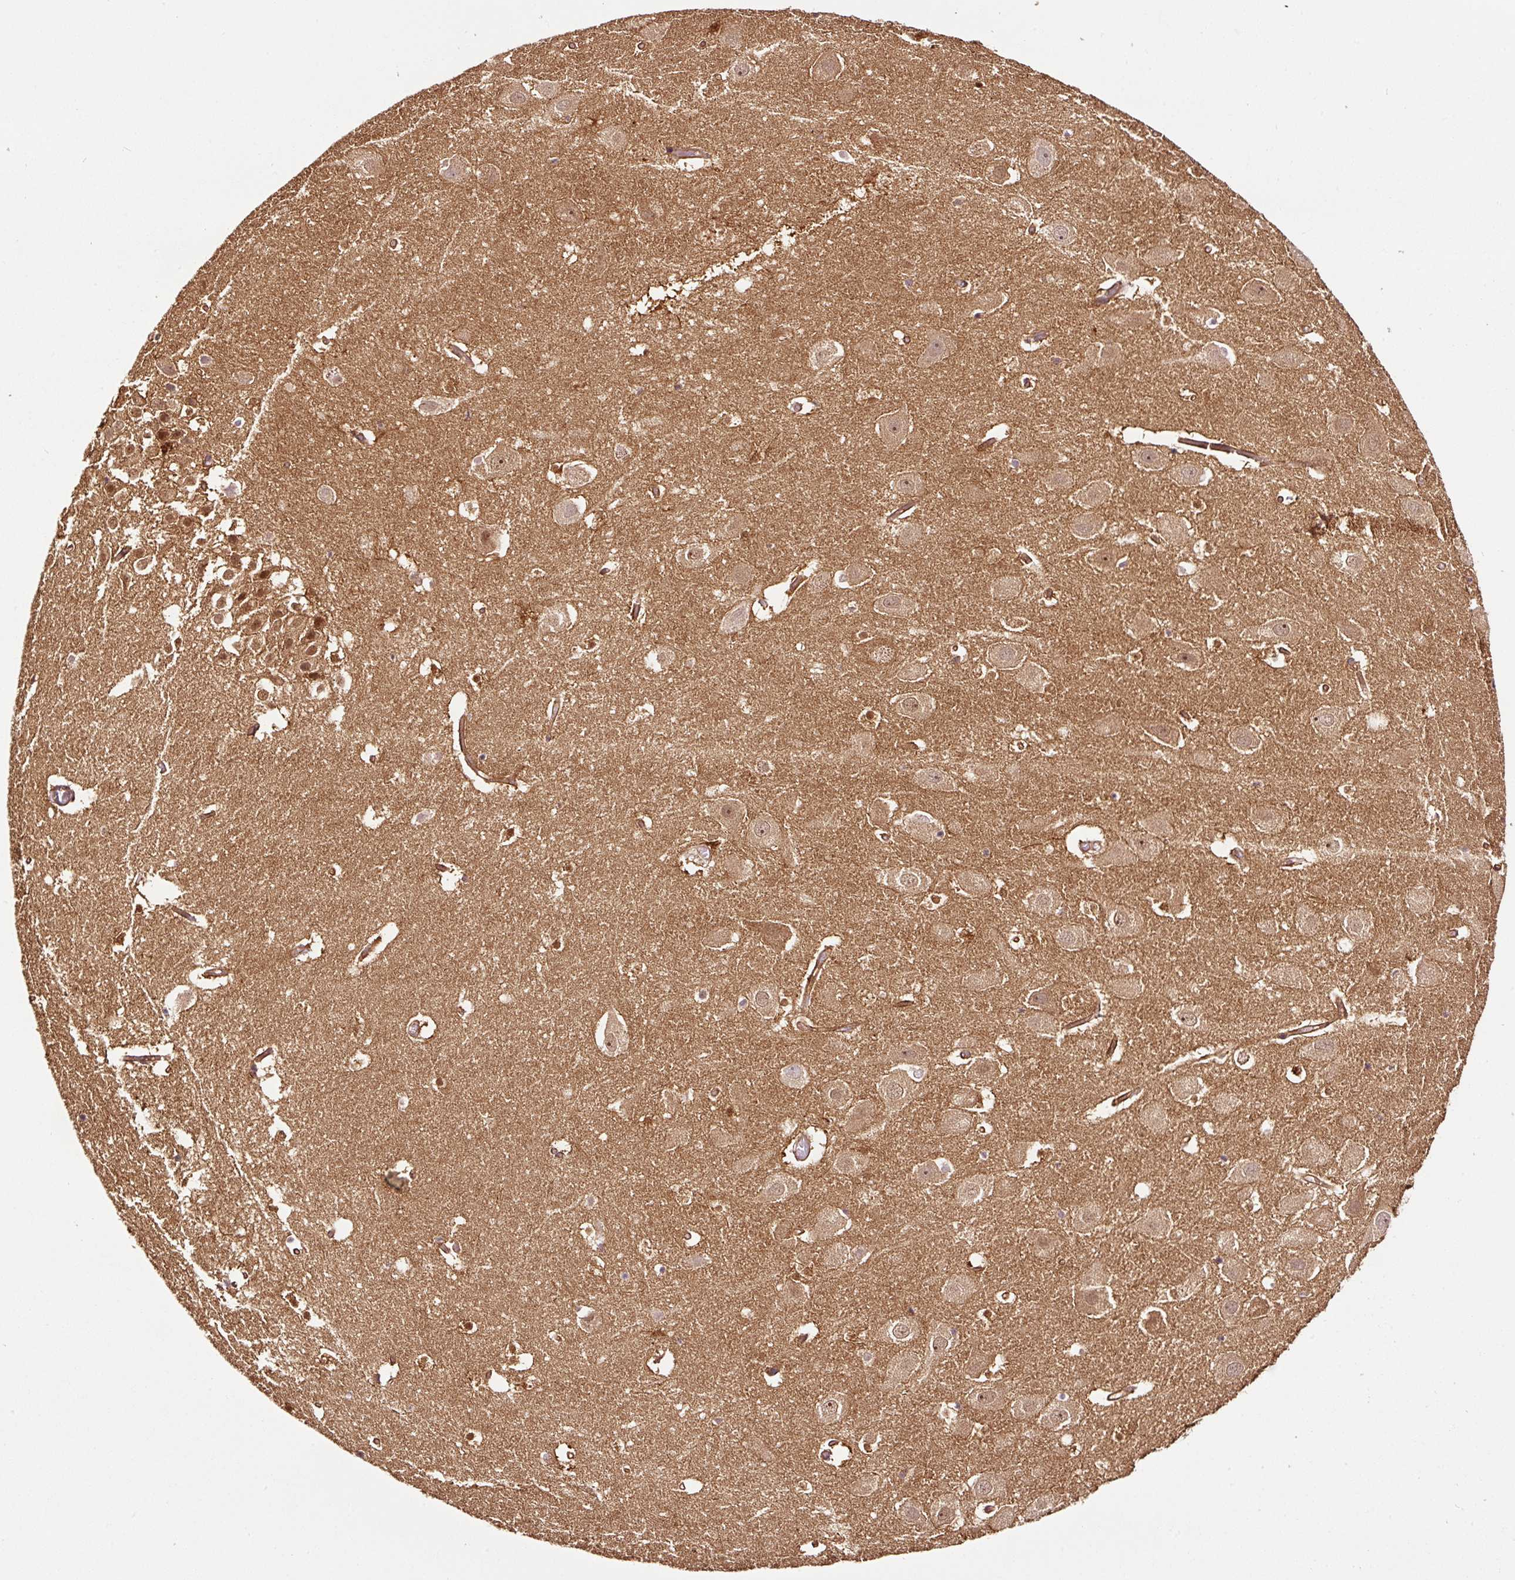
{"staining": {"intensity": "moderate", "quantity": "<25%", "location": "cytoplasmic/membranous"}, "tissue": "hippocampus", "cell_type": "Glial cells", "image_type": "normal", "snomed": [{"axis": "morphology", "description": "Normal tissue, NOS"}, {"axis": "topography", "description": "Hippocampus"}], "caption": "Brown immunohistochemical staining in normal hippocampus demonstrates moderate cytoplasmic/membranous expression in approximately <25% of glial cells. The staining was performed using DAB to visualize the protein expression in brown, while the nuclei were stained in blue with hematoxylin (Magnification: 20x).", "gene": "METAP1", "patient": {"sex": "female", "age": 52}}